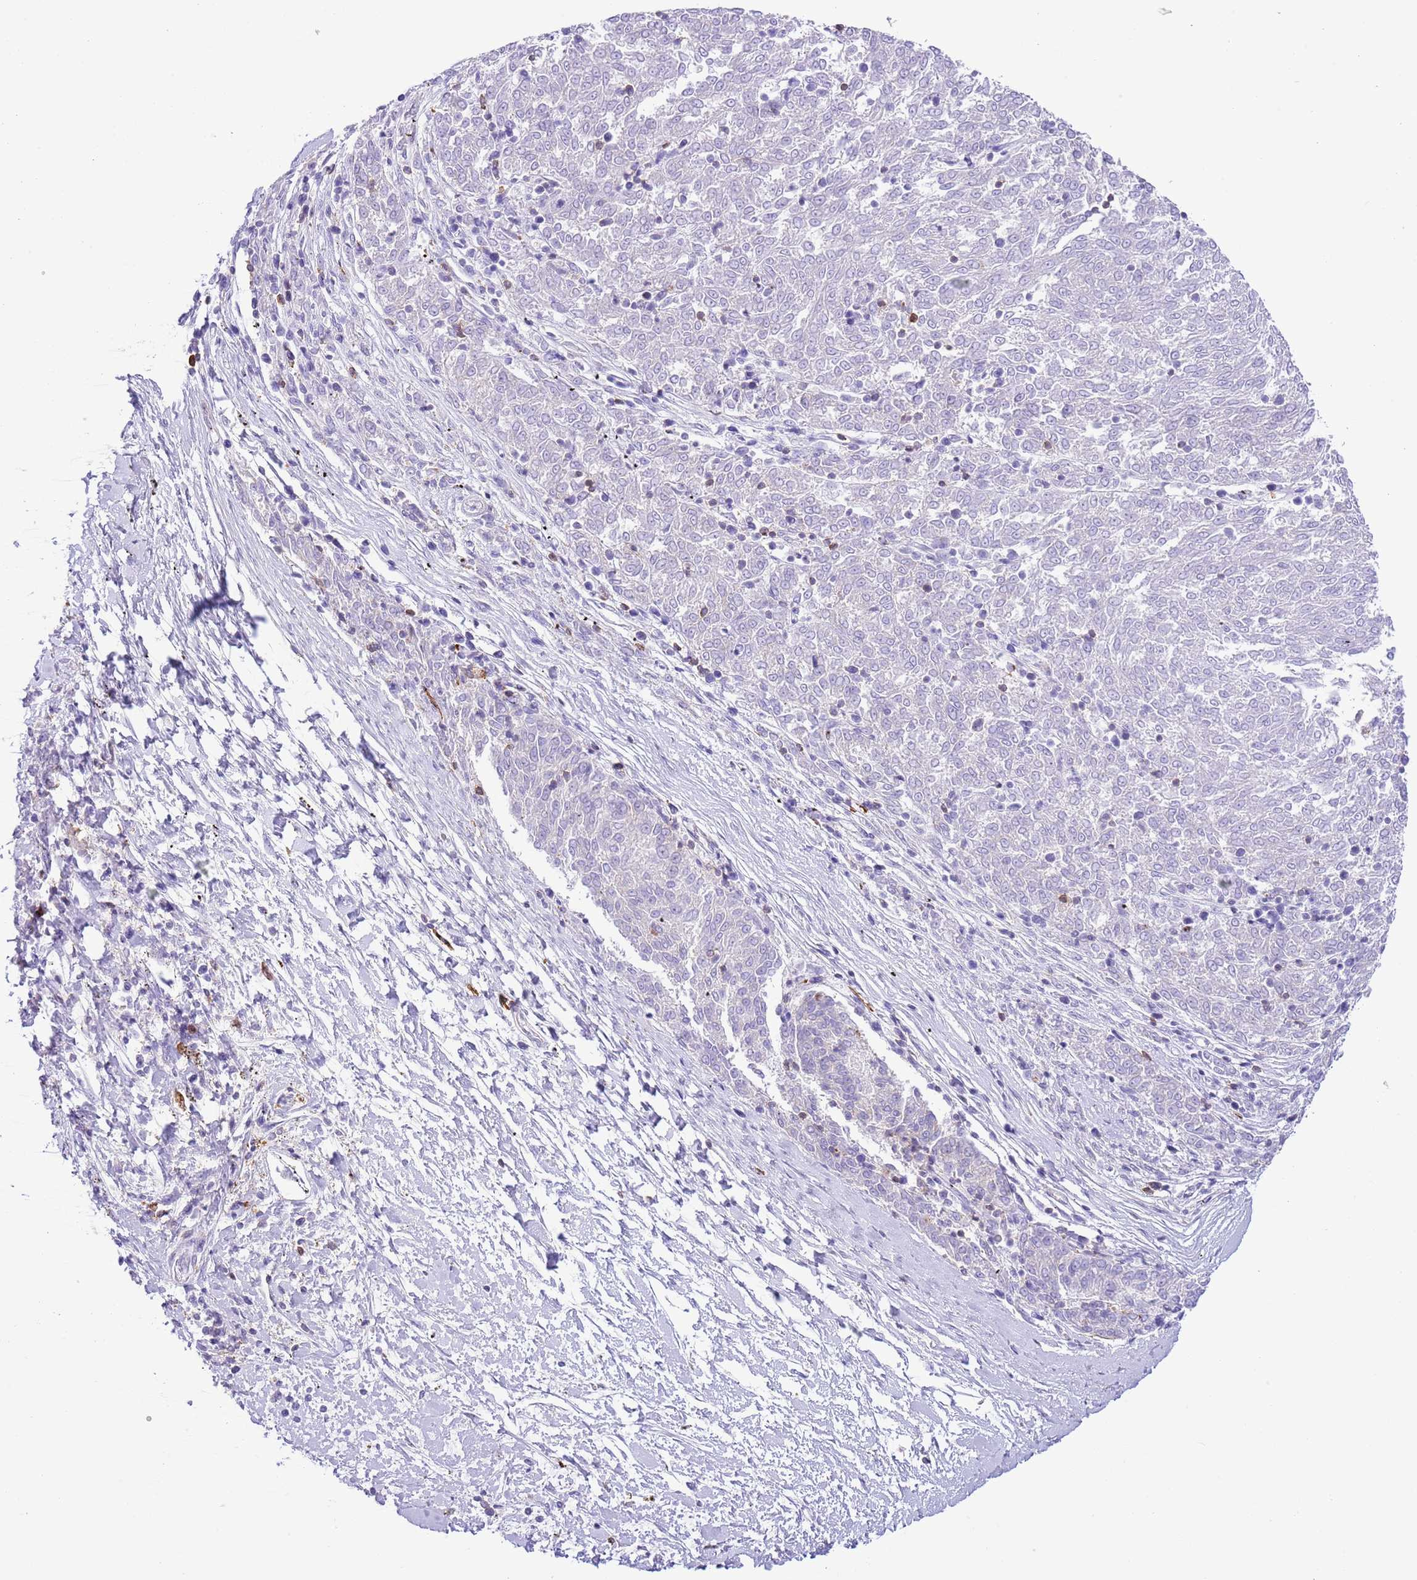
{"staining": {"intensity": "negative", "quantity": "none", "location": "none"}, "tissue": "melanoma", "cell_type": "Tumor cells", "image_type": "cancer", "snomed": [{"axis": "morphology", "description": "Malignant melanoma, NOS"}, {"axis": "topography", "description": "Skin"}], "caption": "IHC micrograph of neoplastic tissue: melanoma stained with DAB (3,3'-diaminobenzidine) displays no significant protein positivity in tumor cells.", "gene": "EFHD2", "patient": {"sex": "female", "age": 72}}